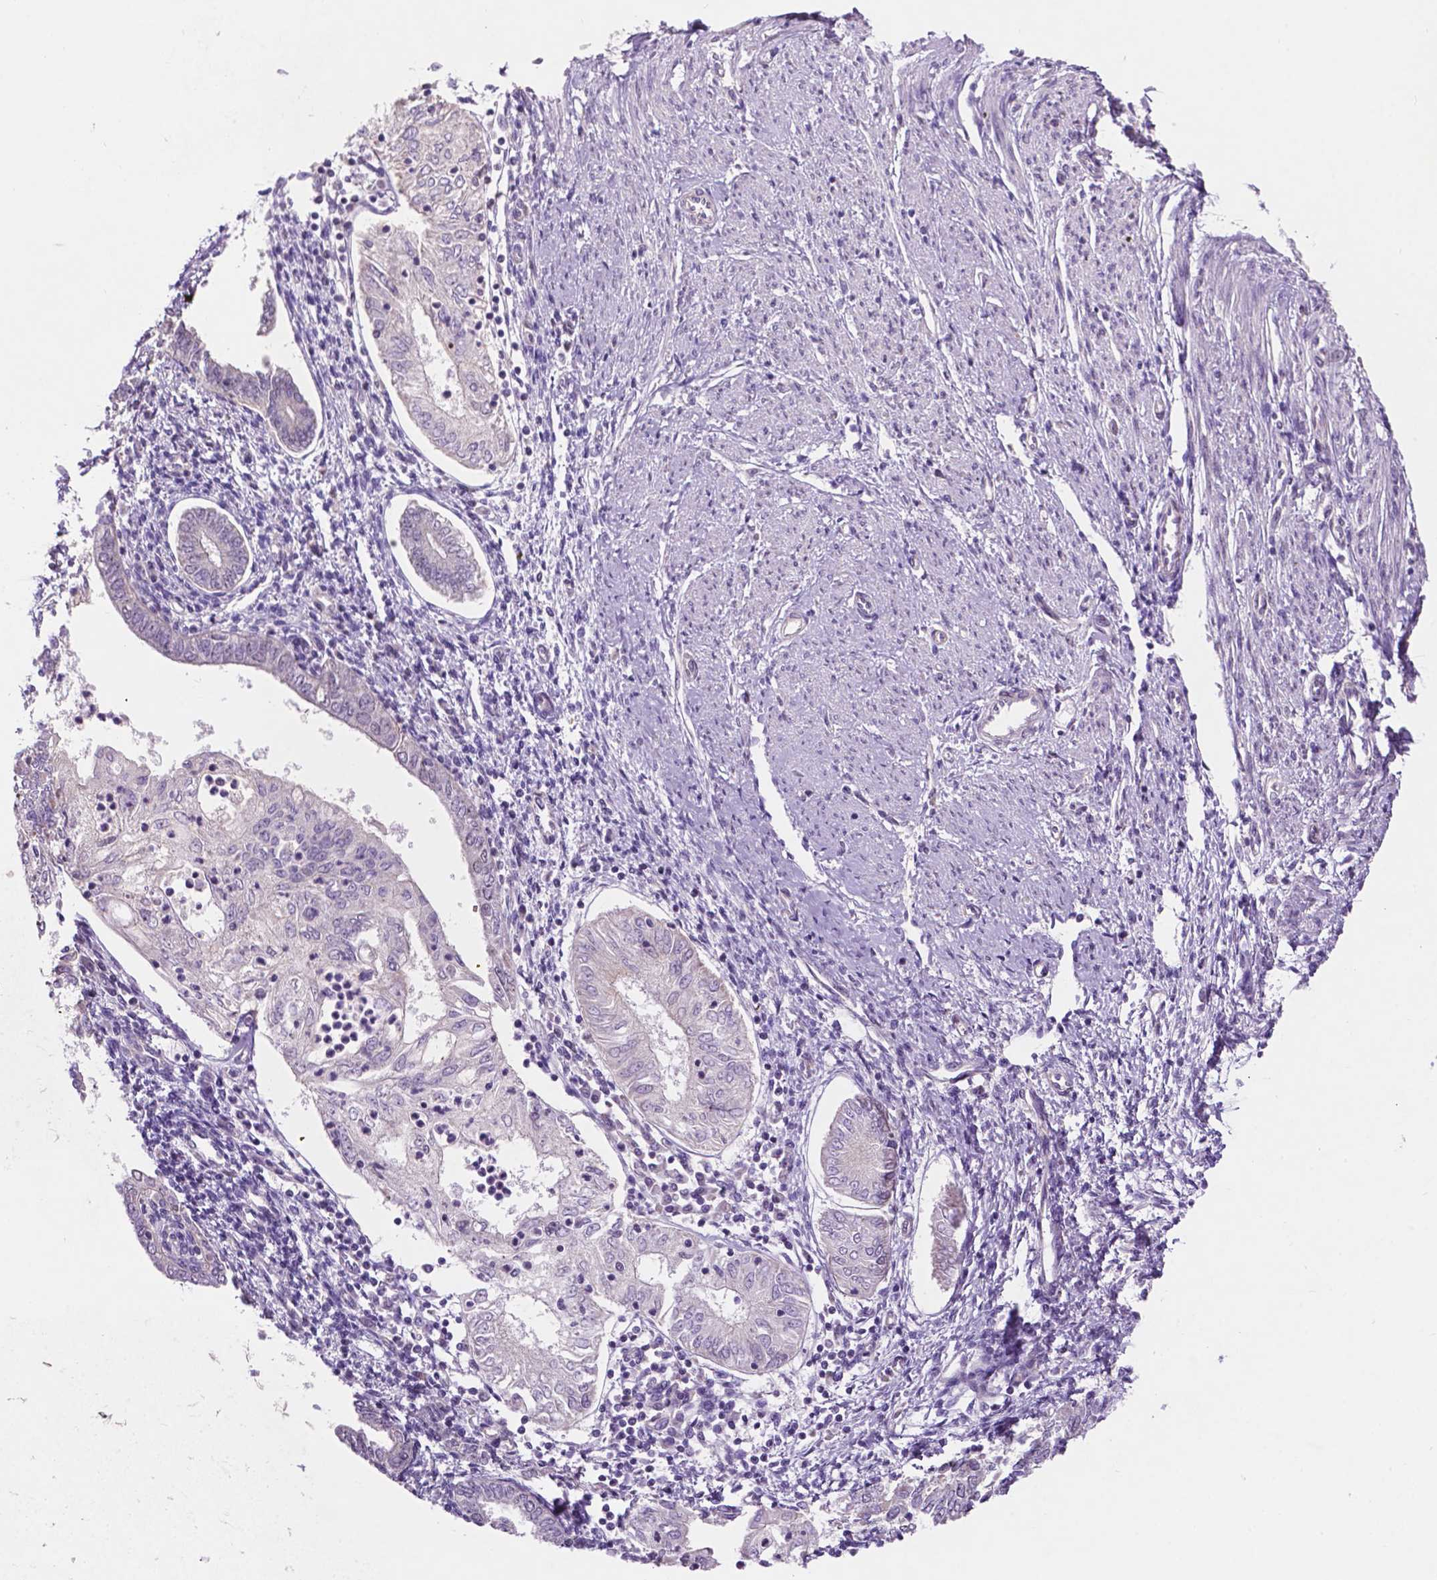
{"staining": {"intensity": "negative", "quantity": "none", "location": "none"}, "tissue": "endometrial cancer", "cell_type": "Tumor cells", "image_type": "cancer", "snomed": [{"axis": "morphology", "description": "Adenocarcinoma, NOS"}, {"axis": "topography", "description": "Endometrium"}], "caption": "Immunohistochemistry (IHC) photomicrograph of human endometrial adenocarcinoma stained for a protein (brown), which displays no positivity in tumor cells.", "gene": "FAM50B", "patient": {"sex": "female", "age": 68}}